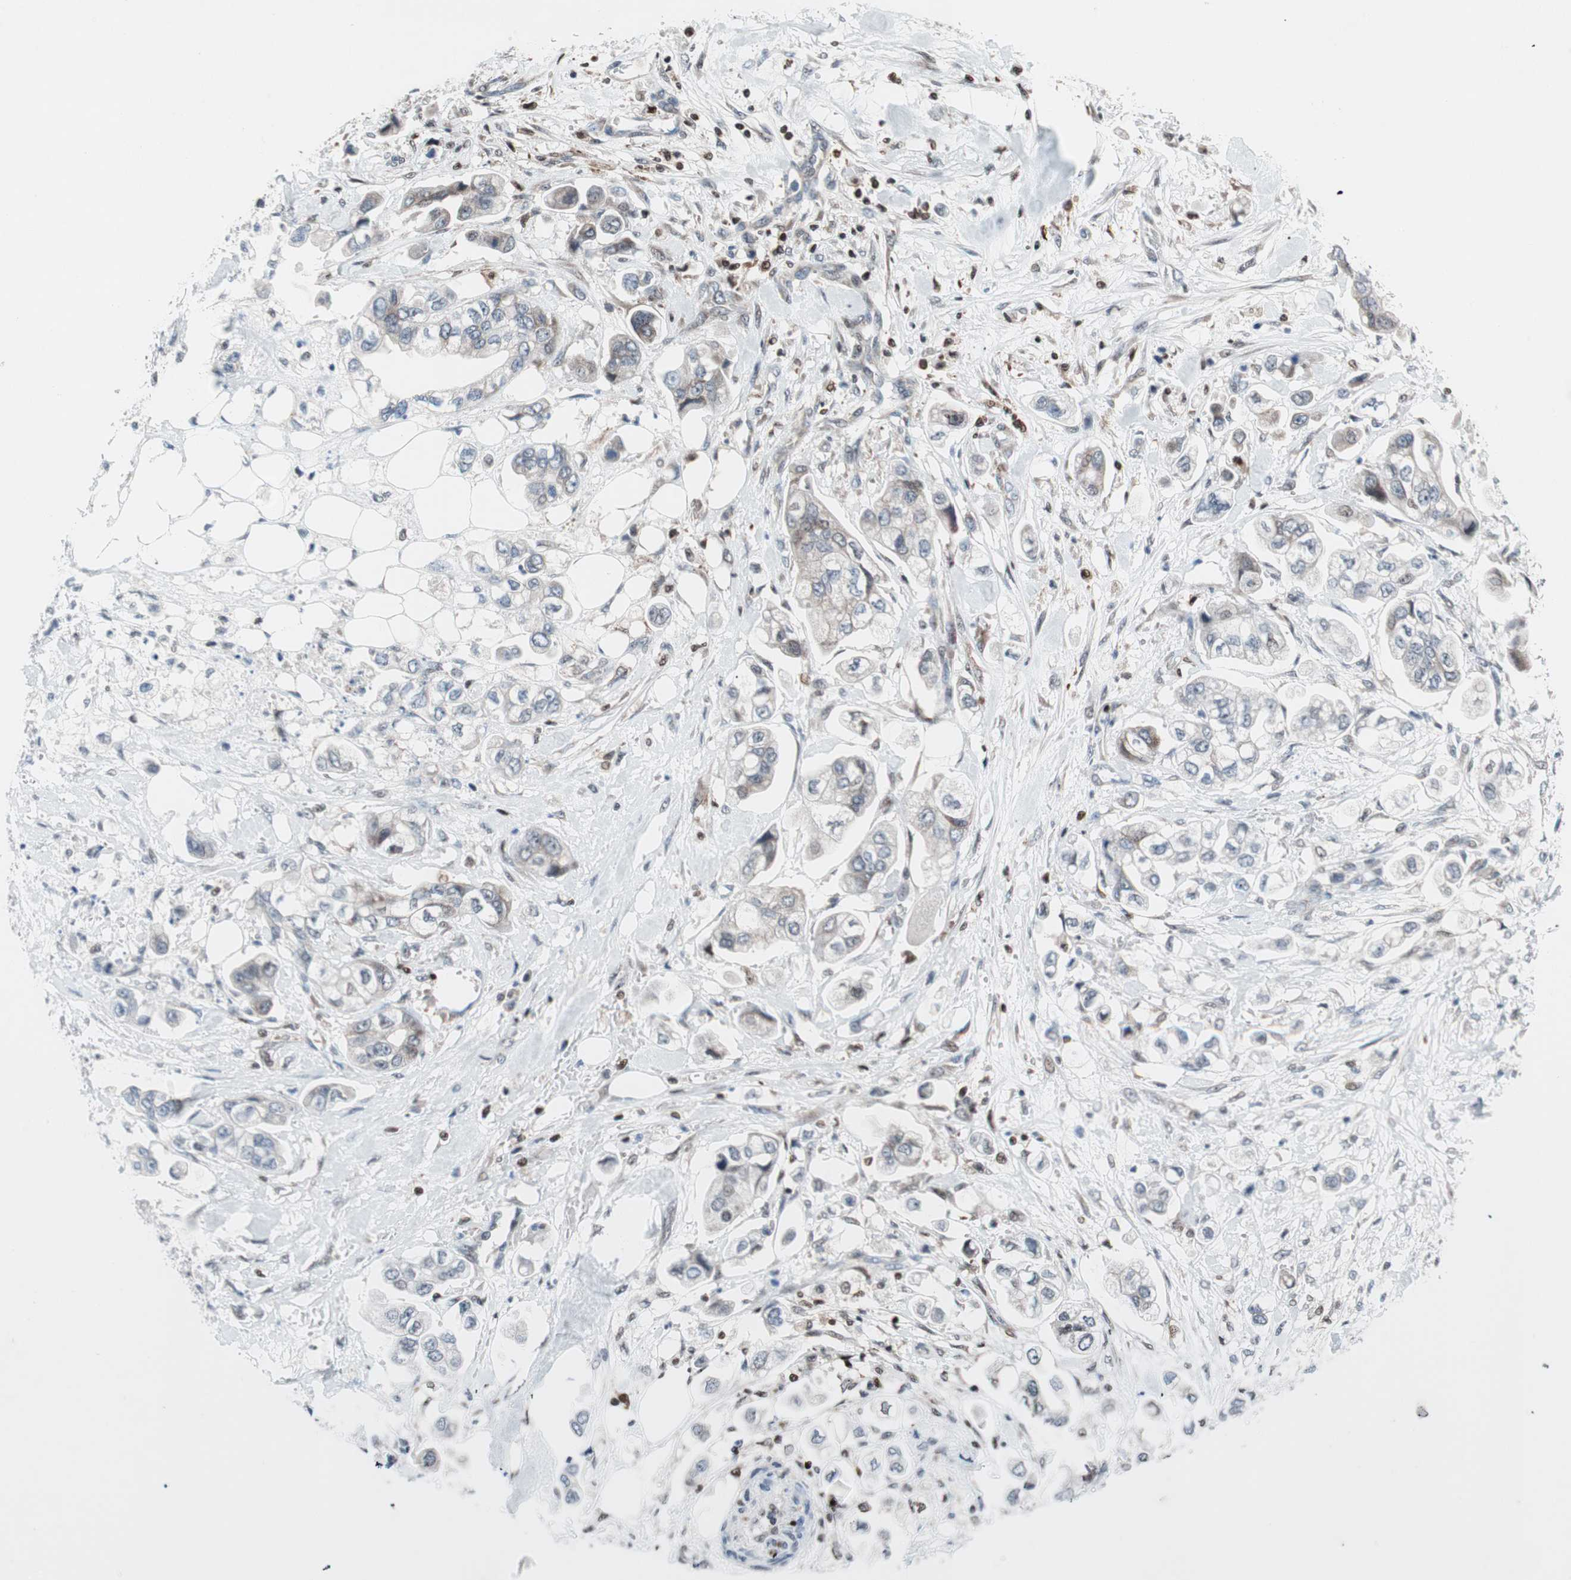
{"staining": {"intensity": "negative", "quantity": "none", "location": "none"}, "tissue": "stomach cancer", "cell_type": "Tumor cells", "image_type": "cancer", "snomed": [{"axis": "morphology", "description": "Adenocarcinoma, NOS"}, {"axis": "topography", "description": "Stomach"}], "caption": "IHC histopathology image of neoplastic tissue: human stomach cancer stained with DAB (3,3'-diaminobenzidine) demonstrates no significant protein expression in tumor cells.", "gene": "RGS10", "patient": {"sex": "male", "age": 62}}